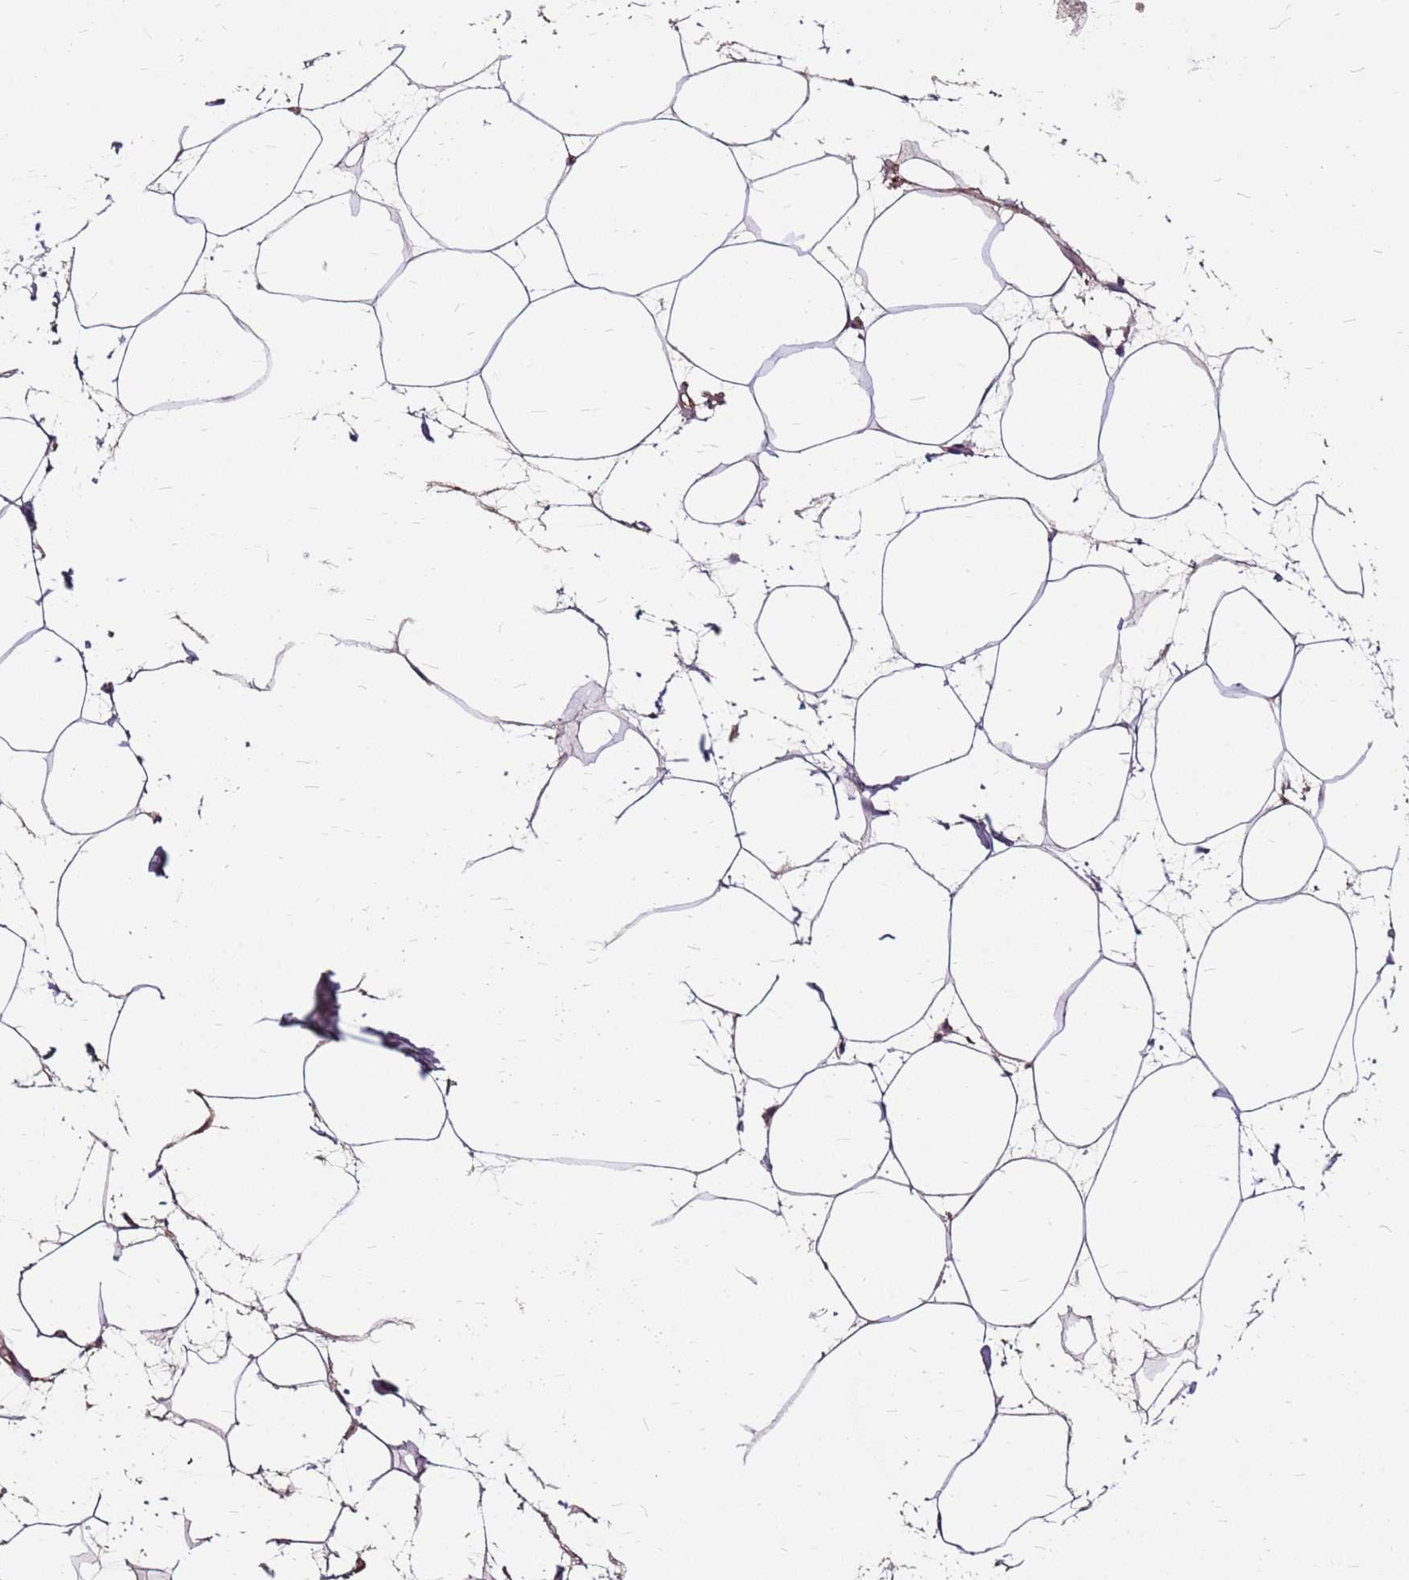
{"staining": {"intensity": "weak", "quantity": "25%-75%", "location": "cytoplasmic/membranous"}, "tissue": "adipose tissue", "cell_type": "Adipocytes", "image_type": "normal", "snomed": [{"axis": "morphology", "description": "Normal tissue, NOS"}, {"axis": "topography", "description": "Adipose tissue"}], "caption": "This is a micrograph of immunohistochemistry (IHC) staining of normal adipose tissue, which shows weak expression in the cytoplasmic/membranous of adipocytes.", "gene": "ALDH1A3", "patient": {"sex": "female", "age": 37}}